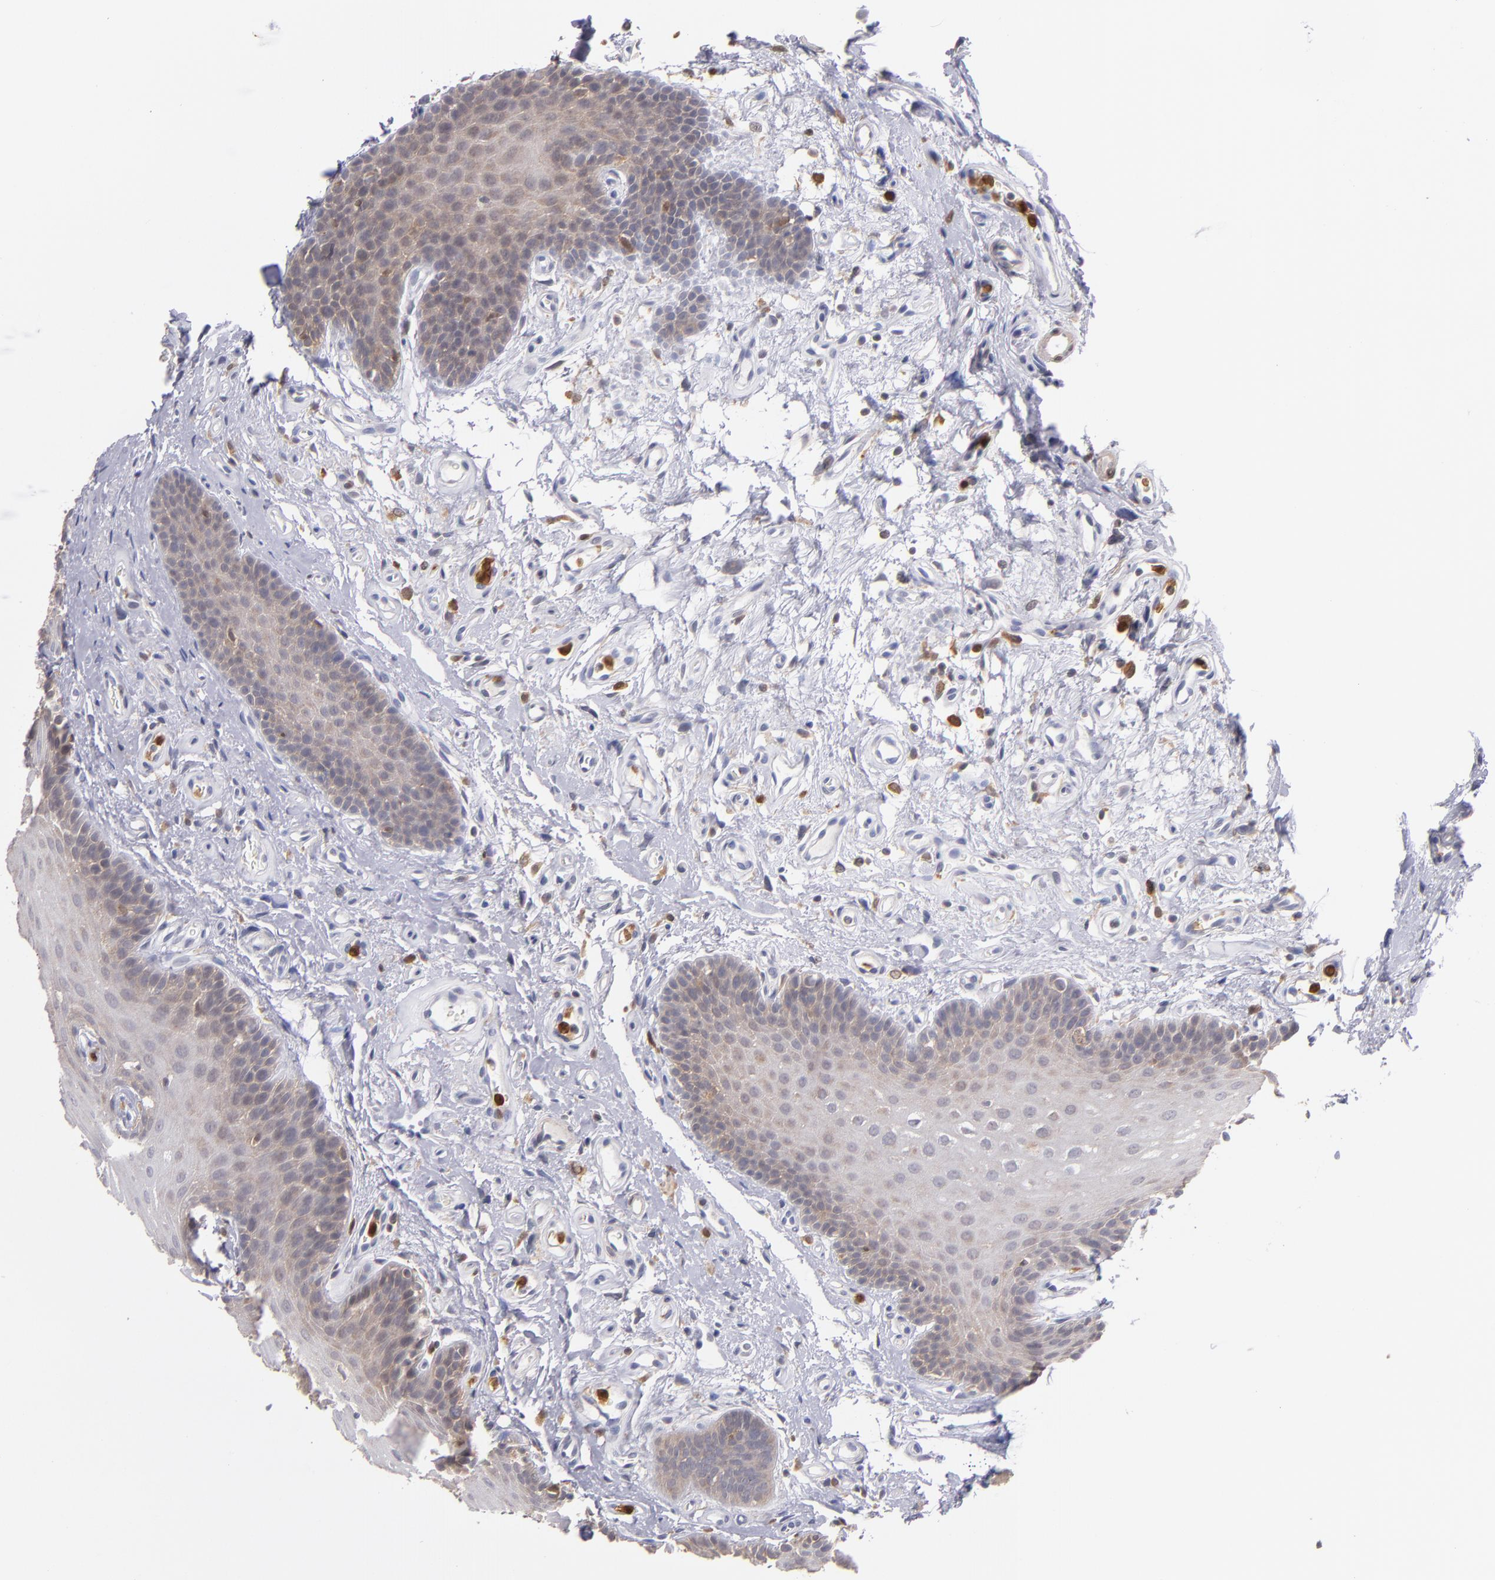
{"staining": {"intensity": "weak", "quantity": "25%-75%", "location": "cytoplasmic/membranous"}, "tissue": "oral mucosa", "cell_type": "Squamous epithelial cells", "image_type": "normal", "snomed": [{"axis": "morphology", "description": "Normal tissue, NOS"}, {"axis": "topography", "description": "Oral tissue"}], "caption": "Protein analysis of benign oral mucosa exhibits weak cytoplasmic/membranous expression in about 25%-75% of squamous epithelial cells. (IHC, brightfield microscopy, high magnification).", "gene": "PRKCD", "patient": {"sex": "male", "age": 62}}